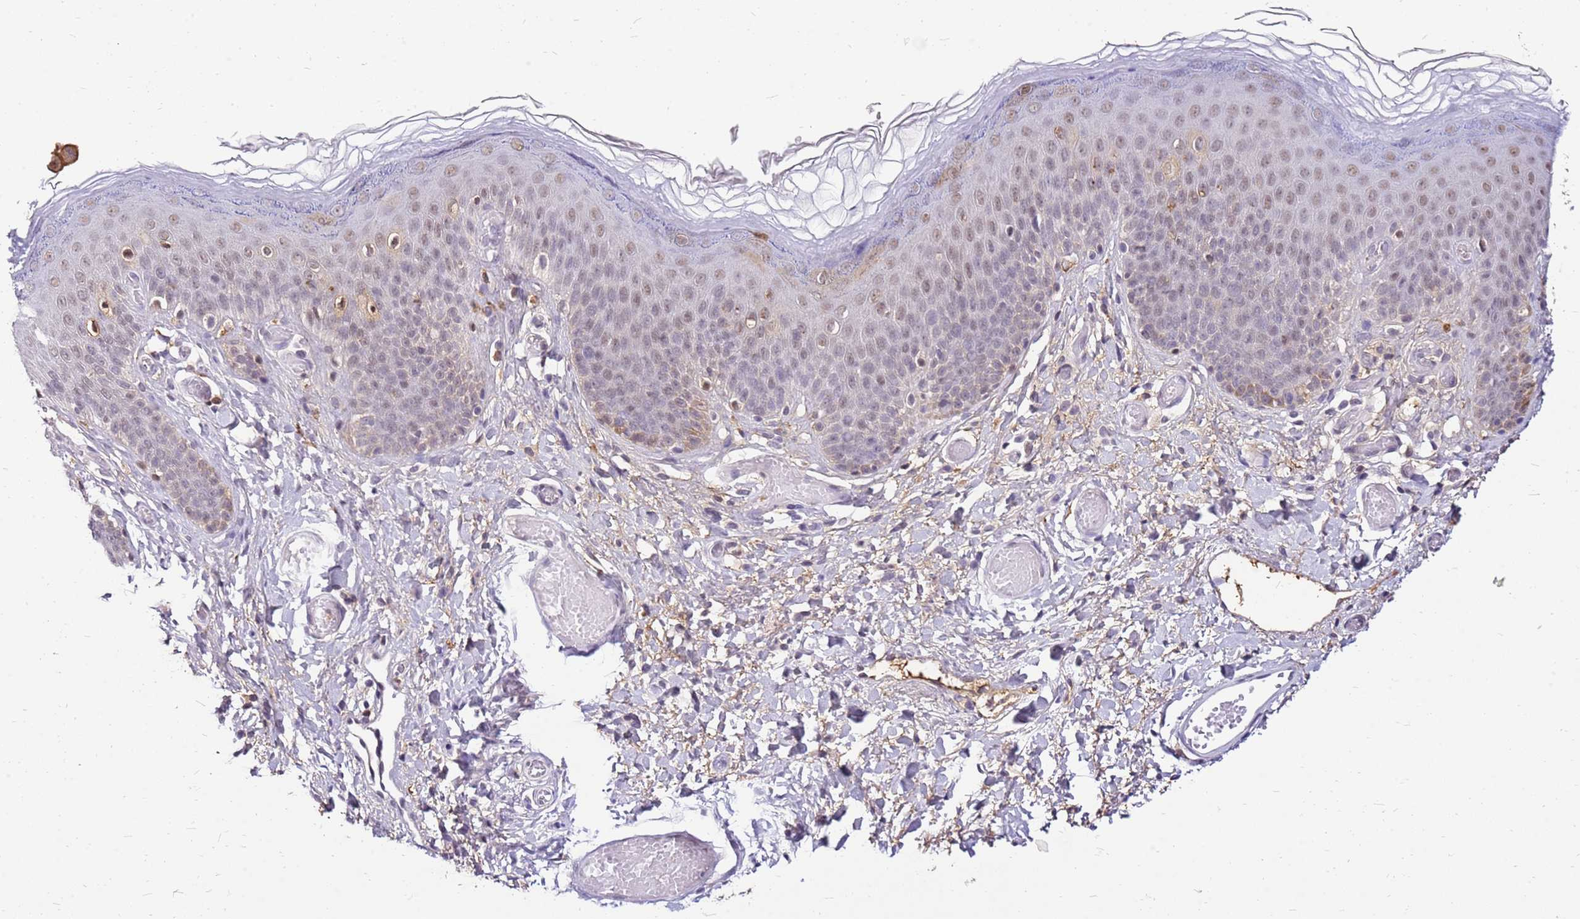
{"staining": {"intensity": "moderate", "quantity": "<25%", "location": "nuclear"}, "tissue": "skin", "cell_type": "Epidermal cells", "image_type": "normal", "snomed": [{"axis": "morphology", "description": "Normal tissue, NOS"}, {"axis": "topography", "description": "Anal"}], "caption": "Skin stained with a brown dye reveals moderate nuclear positive staining in about <25% of epidermal cells.", "gene": "ALDH1A3", "patient": {"sex": "female", "age": 40}}